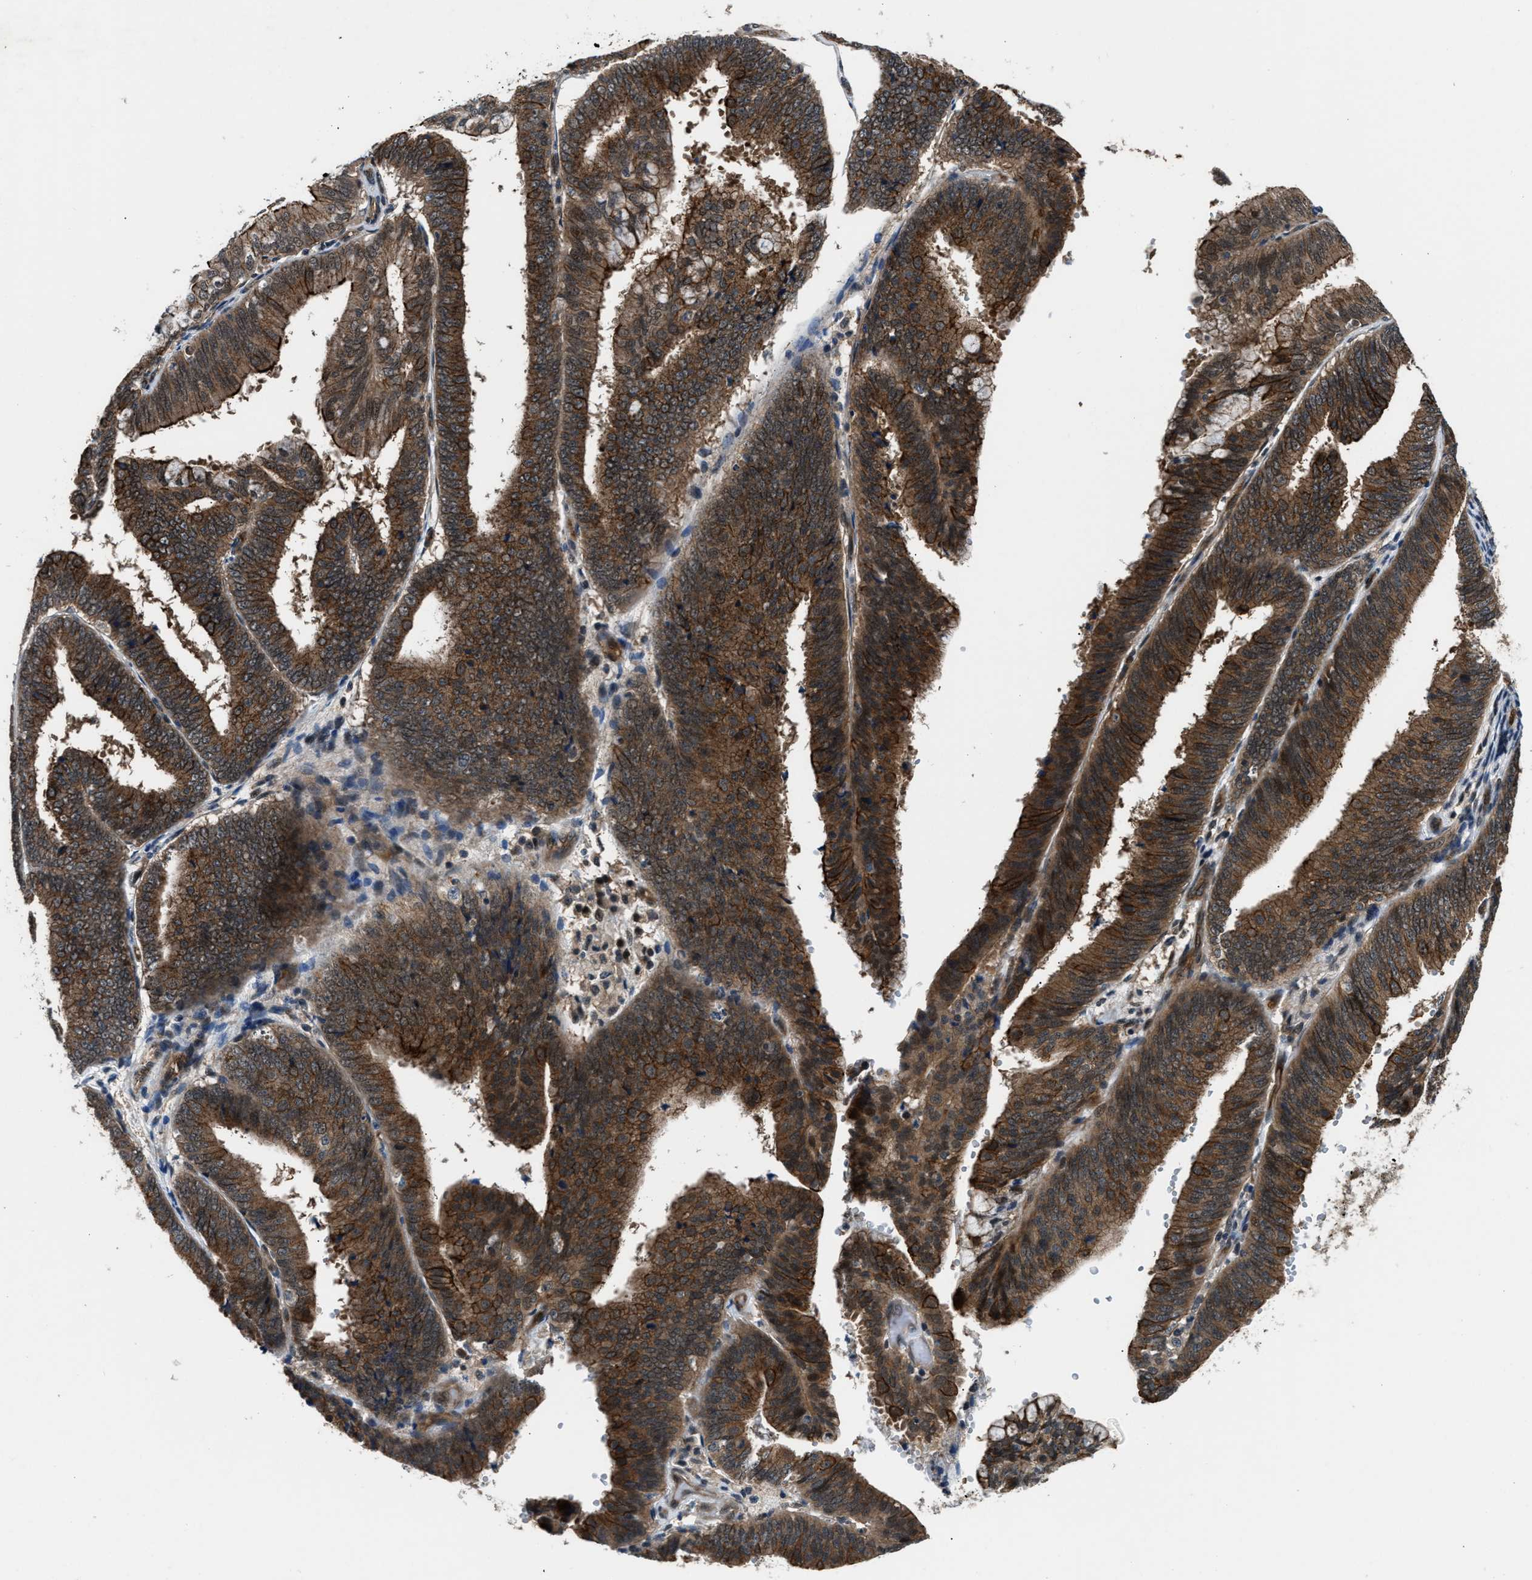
{"staining": {"intensity": "strong", "quantity": ">75%", "location": "cytoplasmic/membranous"}, "tissue": "endometrial cancer", "cell_type": "Tumor cells", "image_type": "cancer", "snomed": [{"axis": "morphology", "description": "Adenocarcinoma, NOS"}, {"axis": "topography", "description": "Endometrium"}], "caption": "Protein expression analysis of human adenocarcinoma (endometrial) reveals strong cytoplasmic/membranous positivity in approximately >75% of tumor cells.", "gene": "COPS2", "patient": {"sex": "female", "age": 63}}